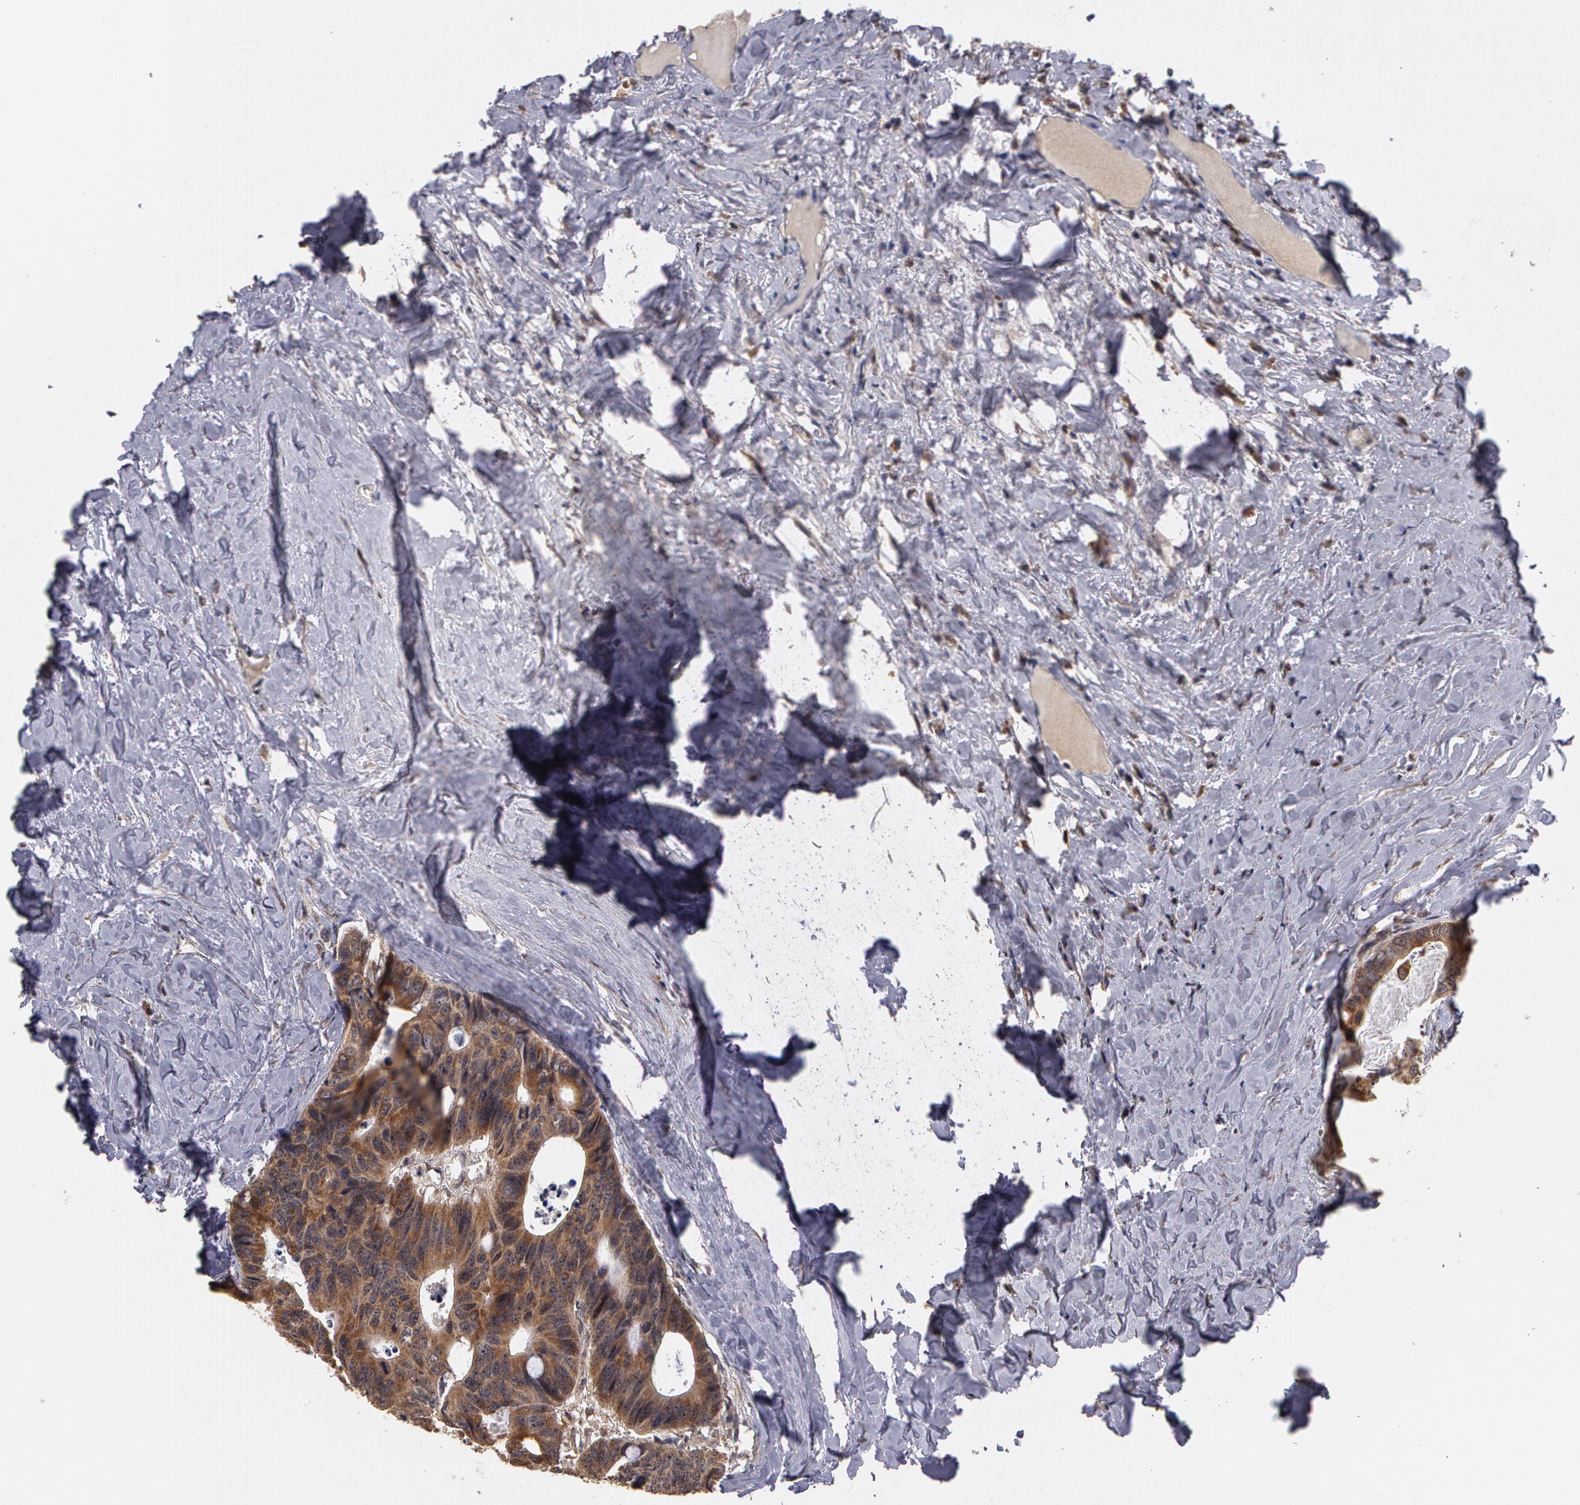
{"staining": {"intensity": "strong", "quantity": ">75%", "location": "cytoplasmic/membranous"}, "tissue": "colorectal cancer", "cell_type": "Tumor cells", "image_type": "cancer", "snomed": [{"axis": "morphology", "description": "Adenocarcinoma, NOS"}, {"axis": "topography", "description": "Colon"}], "caption": "Protein expression analysis of human adenocarcinoma (colorectal) reveals strong cytoplasmic/membranous expression in approximately >75% of tumor cells.", "gene": "GLIS1", "patient": {"sex": "female", "age": 55}}